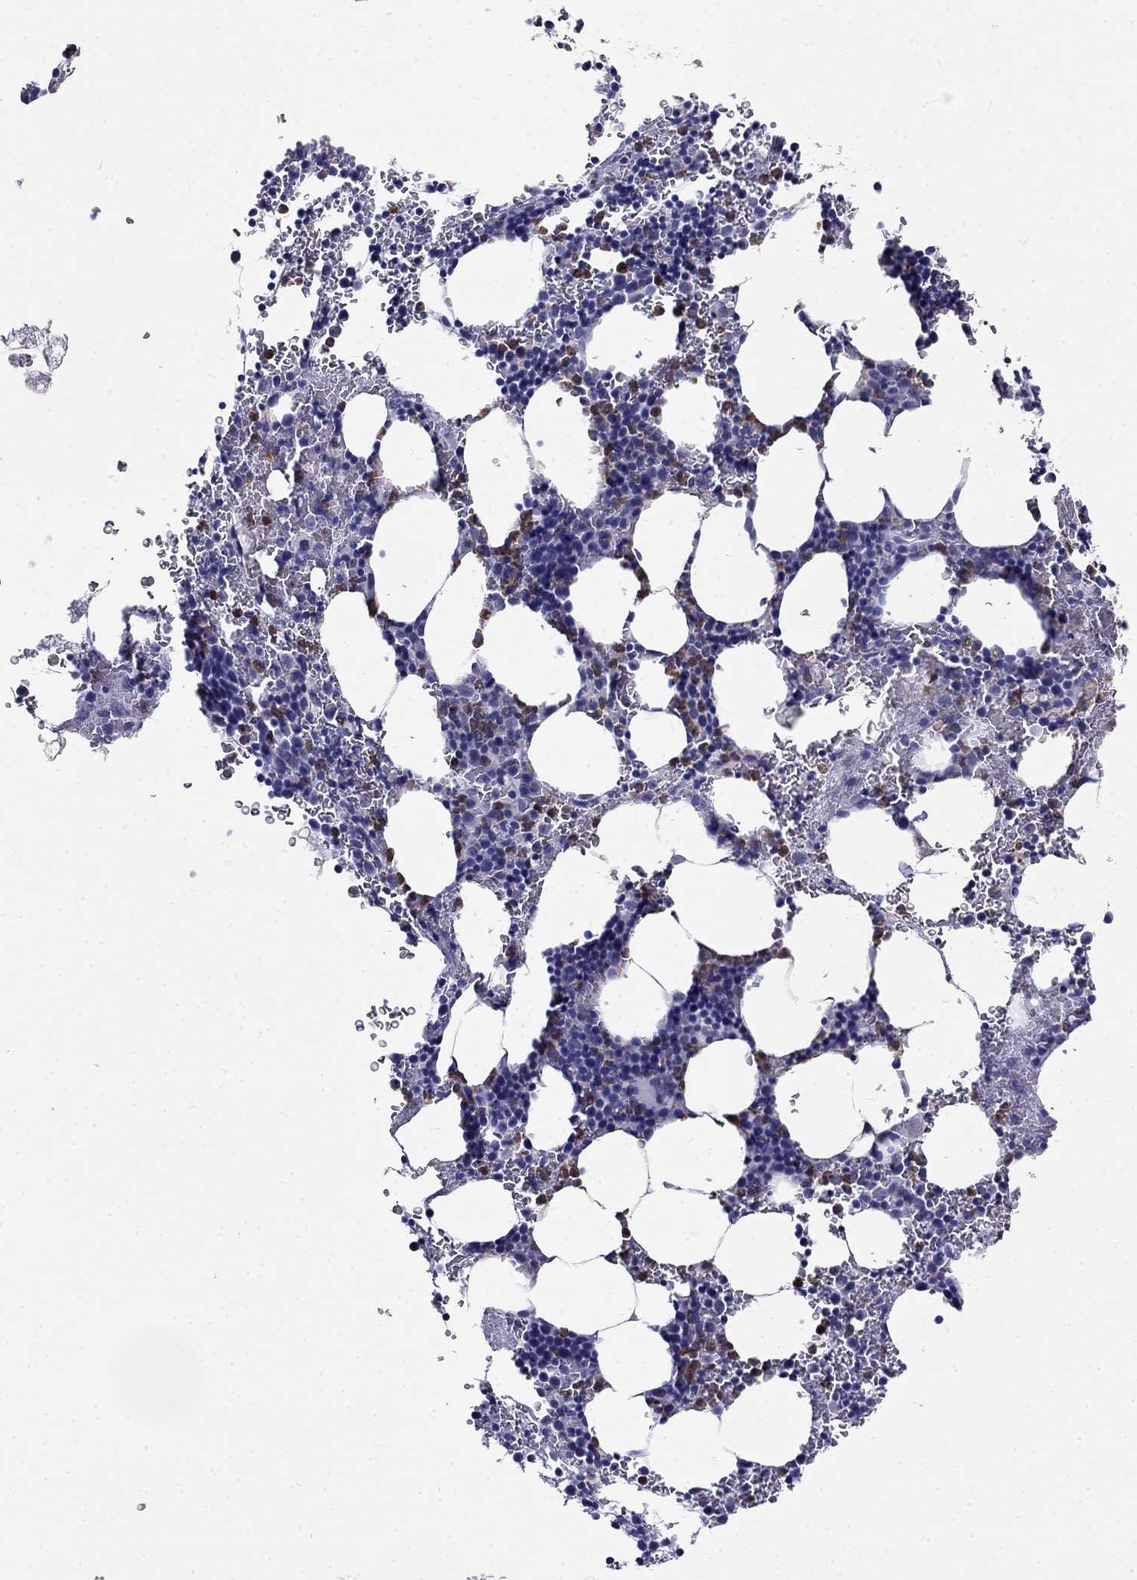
{"staining": {"intensity": "moderate", "quantity": "<25%", "location": "cytoplasmic/membranous"}, "tissue": "bone marrow", "cell_type": "Hematopoietic cells", "image_type": "normal", "snomed": [{"axis": "morphology", "description": "Normal tissue, NOS"}, {"axis": "topography", "description": "Bone marrow"}], "caption": "Human bone marrow stained with a brown dye demonstrates moderate cytoplasmic/membranous positive expression in approximately <25% of hematopoietic cells.", "gene": "PPP1R36", "patient": {"sex": "male", "age": 77}}